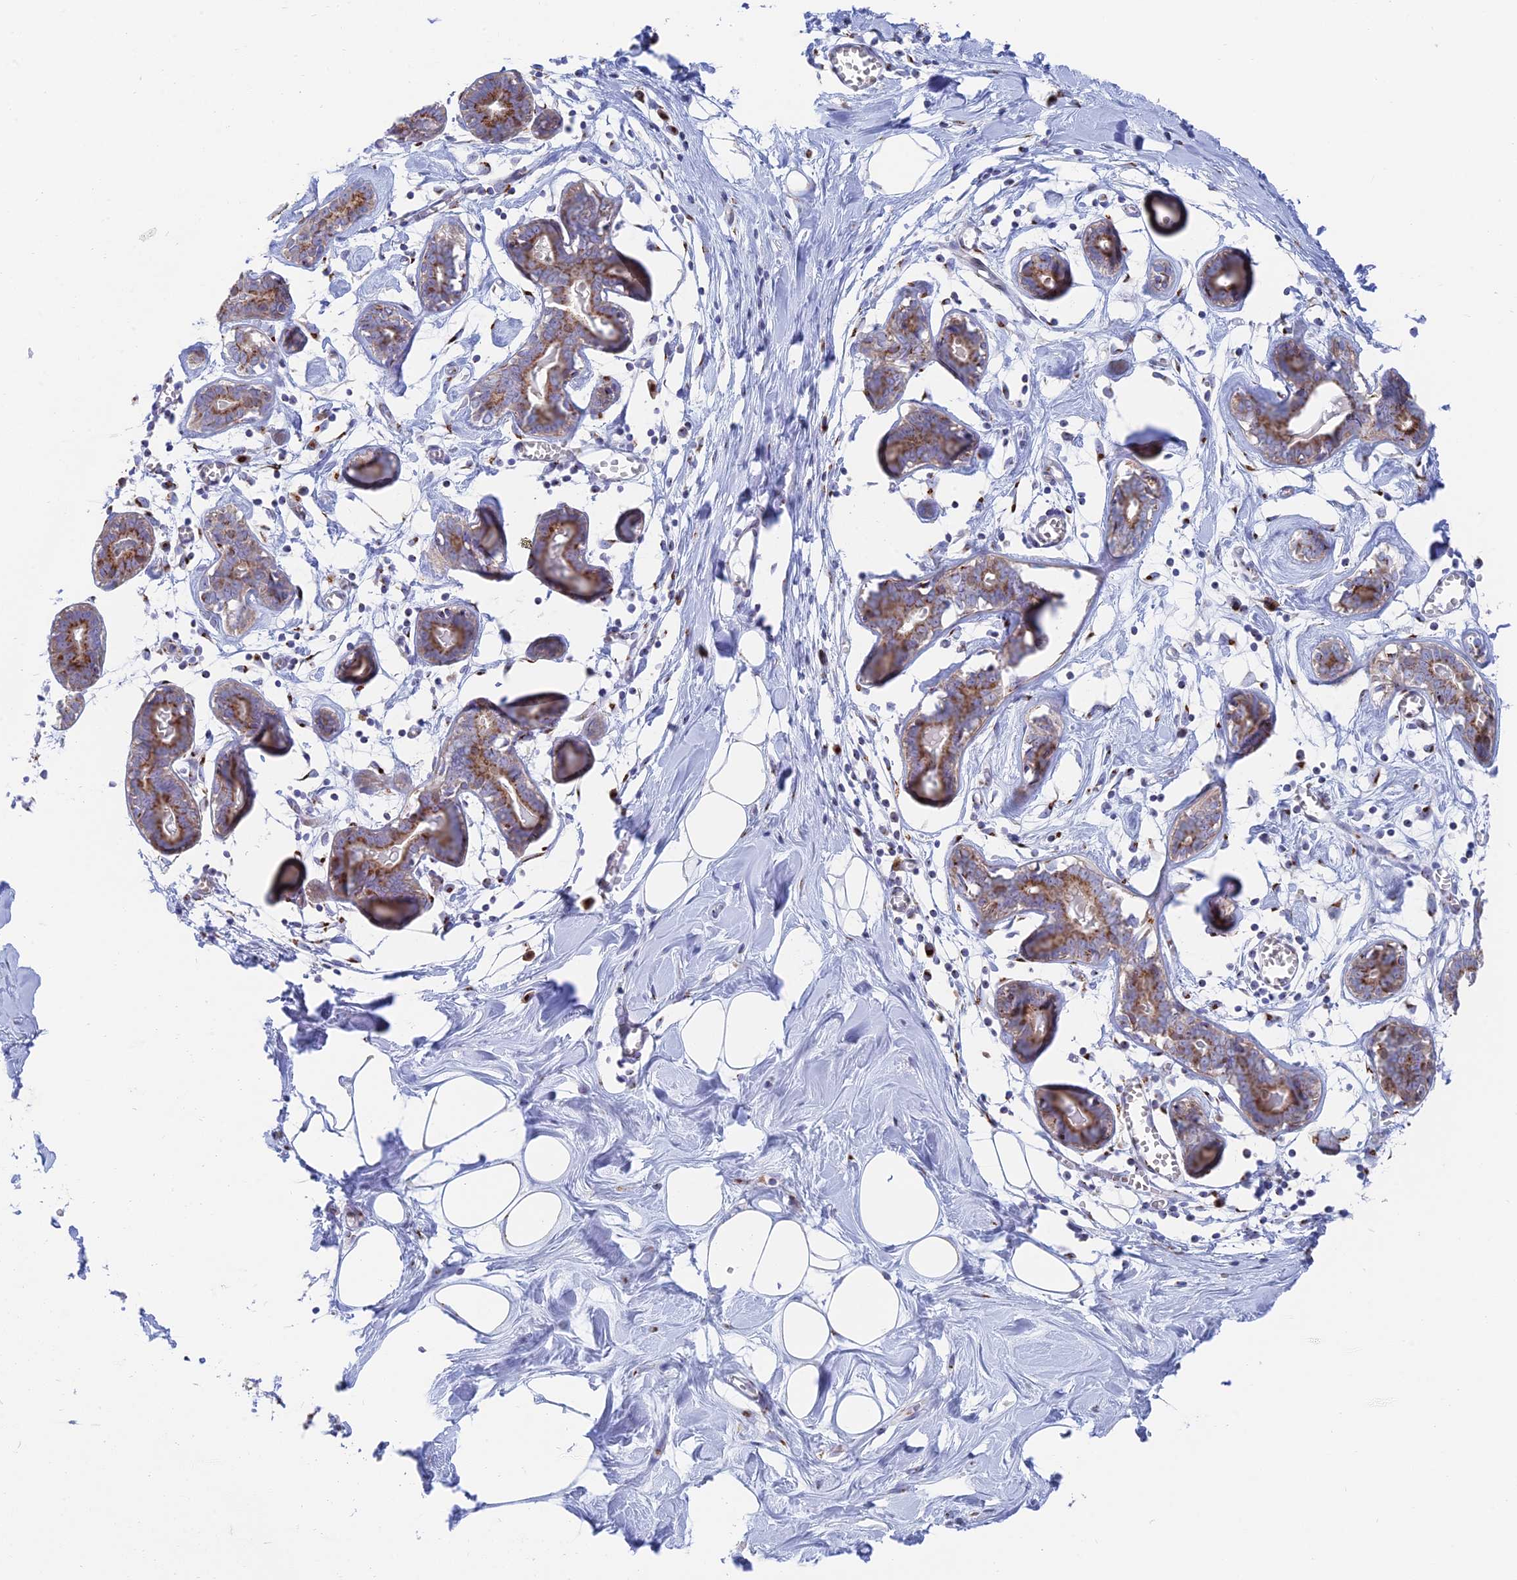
{"staining": {"intensity": "negative", "quantity": "none", "location": "none"}, "tissue": "breast", "cell_type": "Adipocytes", "image_type": "normal", "snomed": [{"axis": "morphology", "description": "Normal tissue, NOS"}, {"axis": "topography", "description": "Breast"}], "caption": "IHC histopathology image of benign human breast stained for a protein (brown), which shows no staining in adipocytes.", "gene": "ENSG00000267561", "patient": {"sex": "female", "age": 27}}